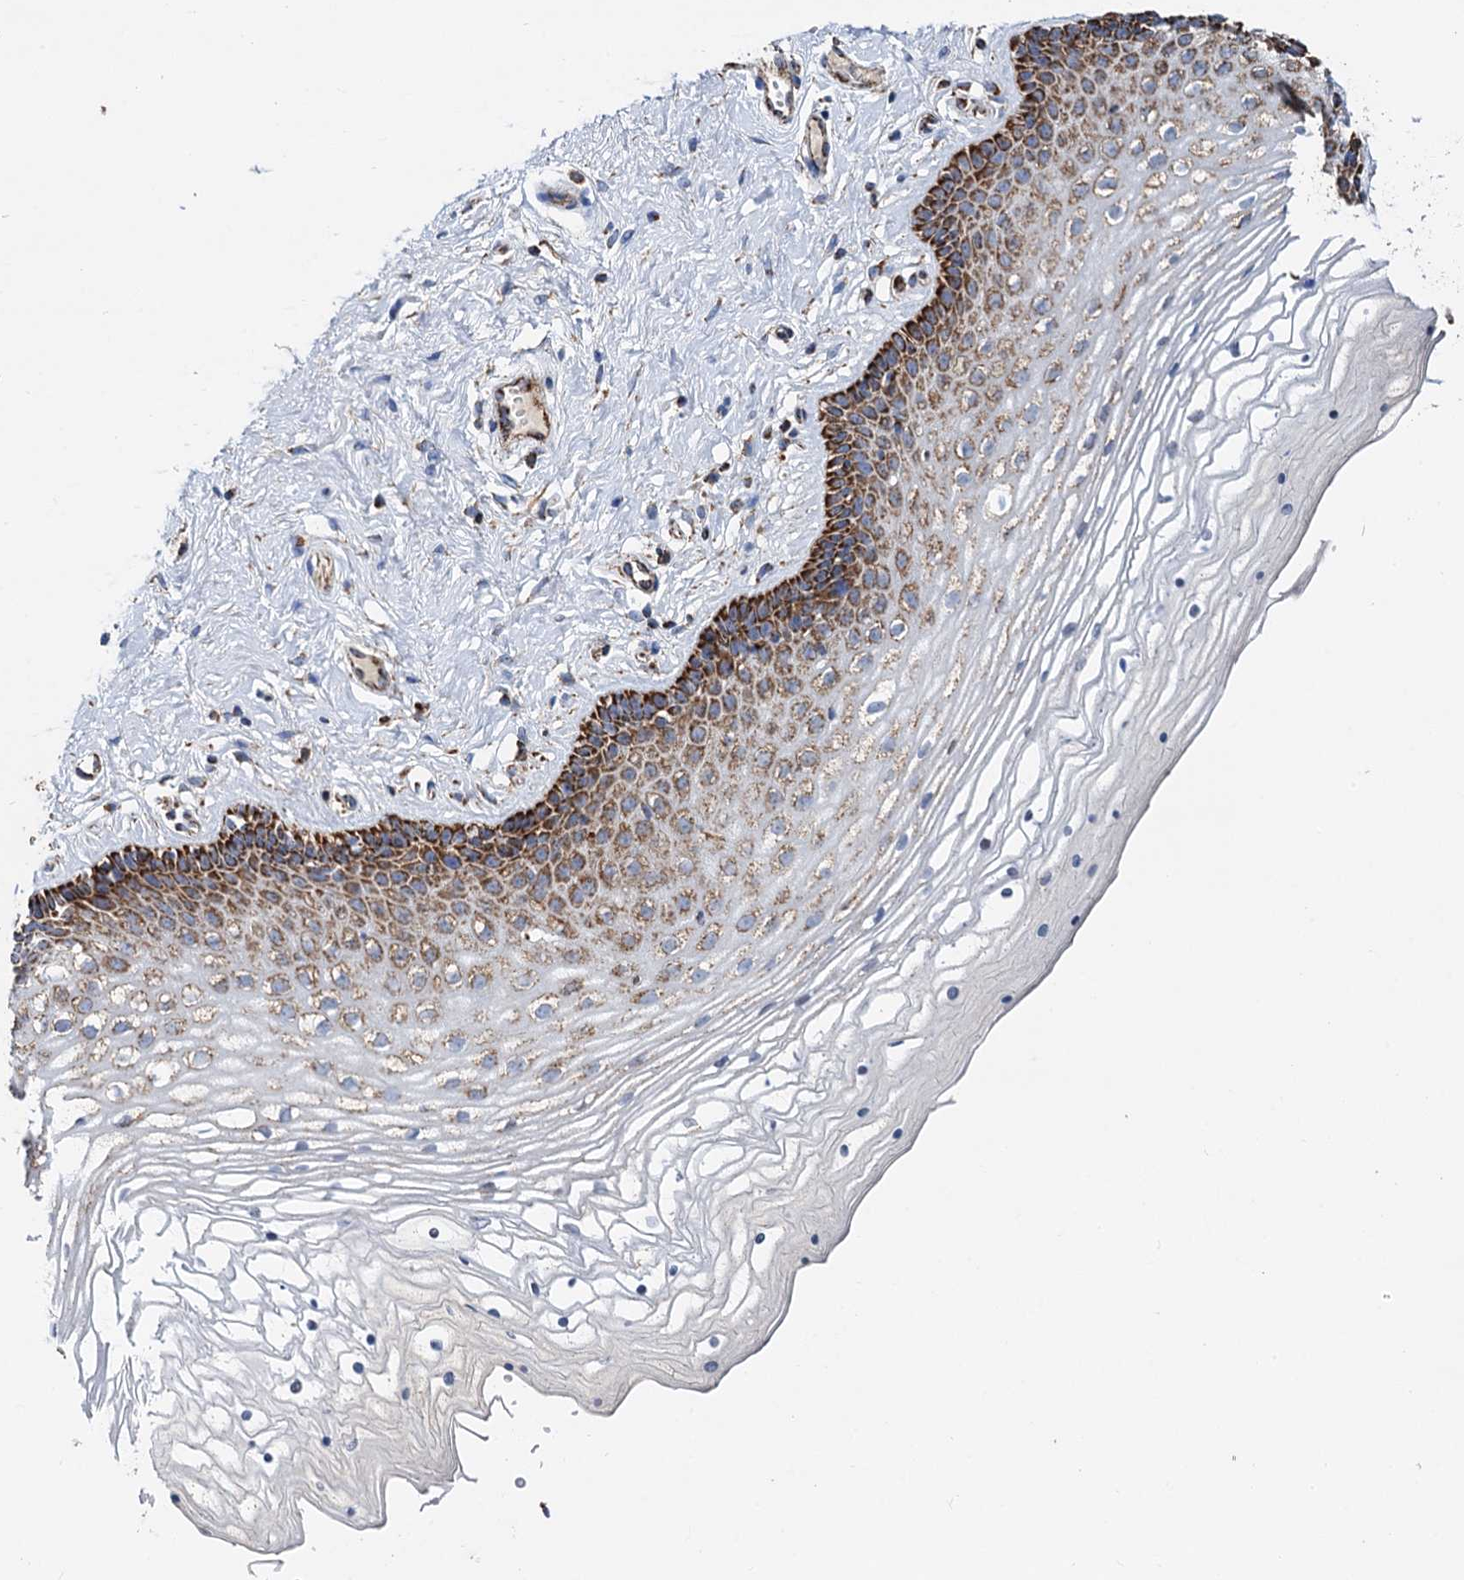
{"staining": {"intensity": "strong", "quantity": "25%-75%", "location": "cytoplasmic/membranous"}, "tissue": "vagina", "cell_type": "Squamous epithelial cells", "image_type": "normal", "snomed": [{"axis": "morphology", "description": "Normal tissue, NOS"}, {"axis": "topography", "description": "Vagina"}], "caption": "This histopathology image shows IHC staining of benign vagina, with high strong cytoplasmic/membranous expression in approximately 25%-75% of squamous epithelial cells.", "gene": "TIMM10", "patient": {"sex": "female", "age": 46}}